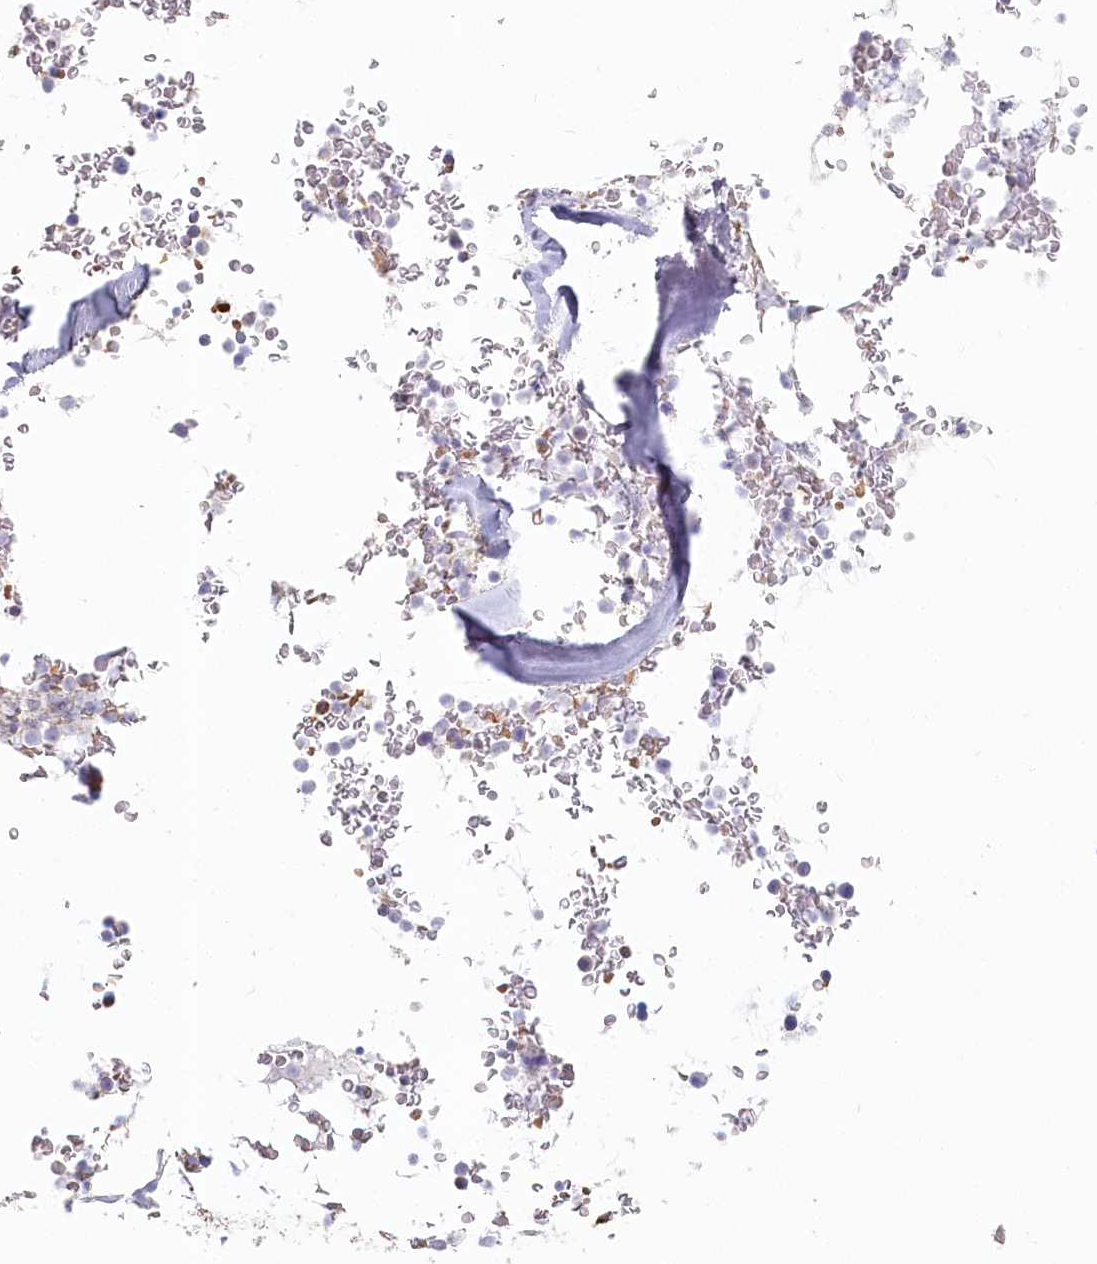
{"staining": {"intensity": "negative", "quantity": "none", "location": "none"}, "tissue": "bone marrow", "cell_type": "Hematopoietic cells", "image_type": "normal", "snomed": [{"axis": "morphology", "description": "Normal tissue, NOS"}, {"axis": "topography", "description": "Bone marrow"}], "caption": "The histopathology image exhibits no significant staining in hematopoietic cells of bone marrow. (DAB (3,3'-diaminobenzidine) immunohistochemistry with hematoxylin counter stain).", "gene": "IFIT5", "patient": {"sex": "male", "age": 58}}